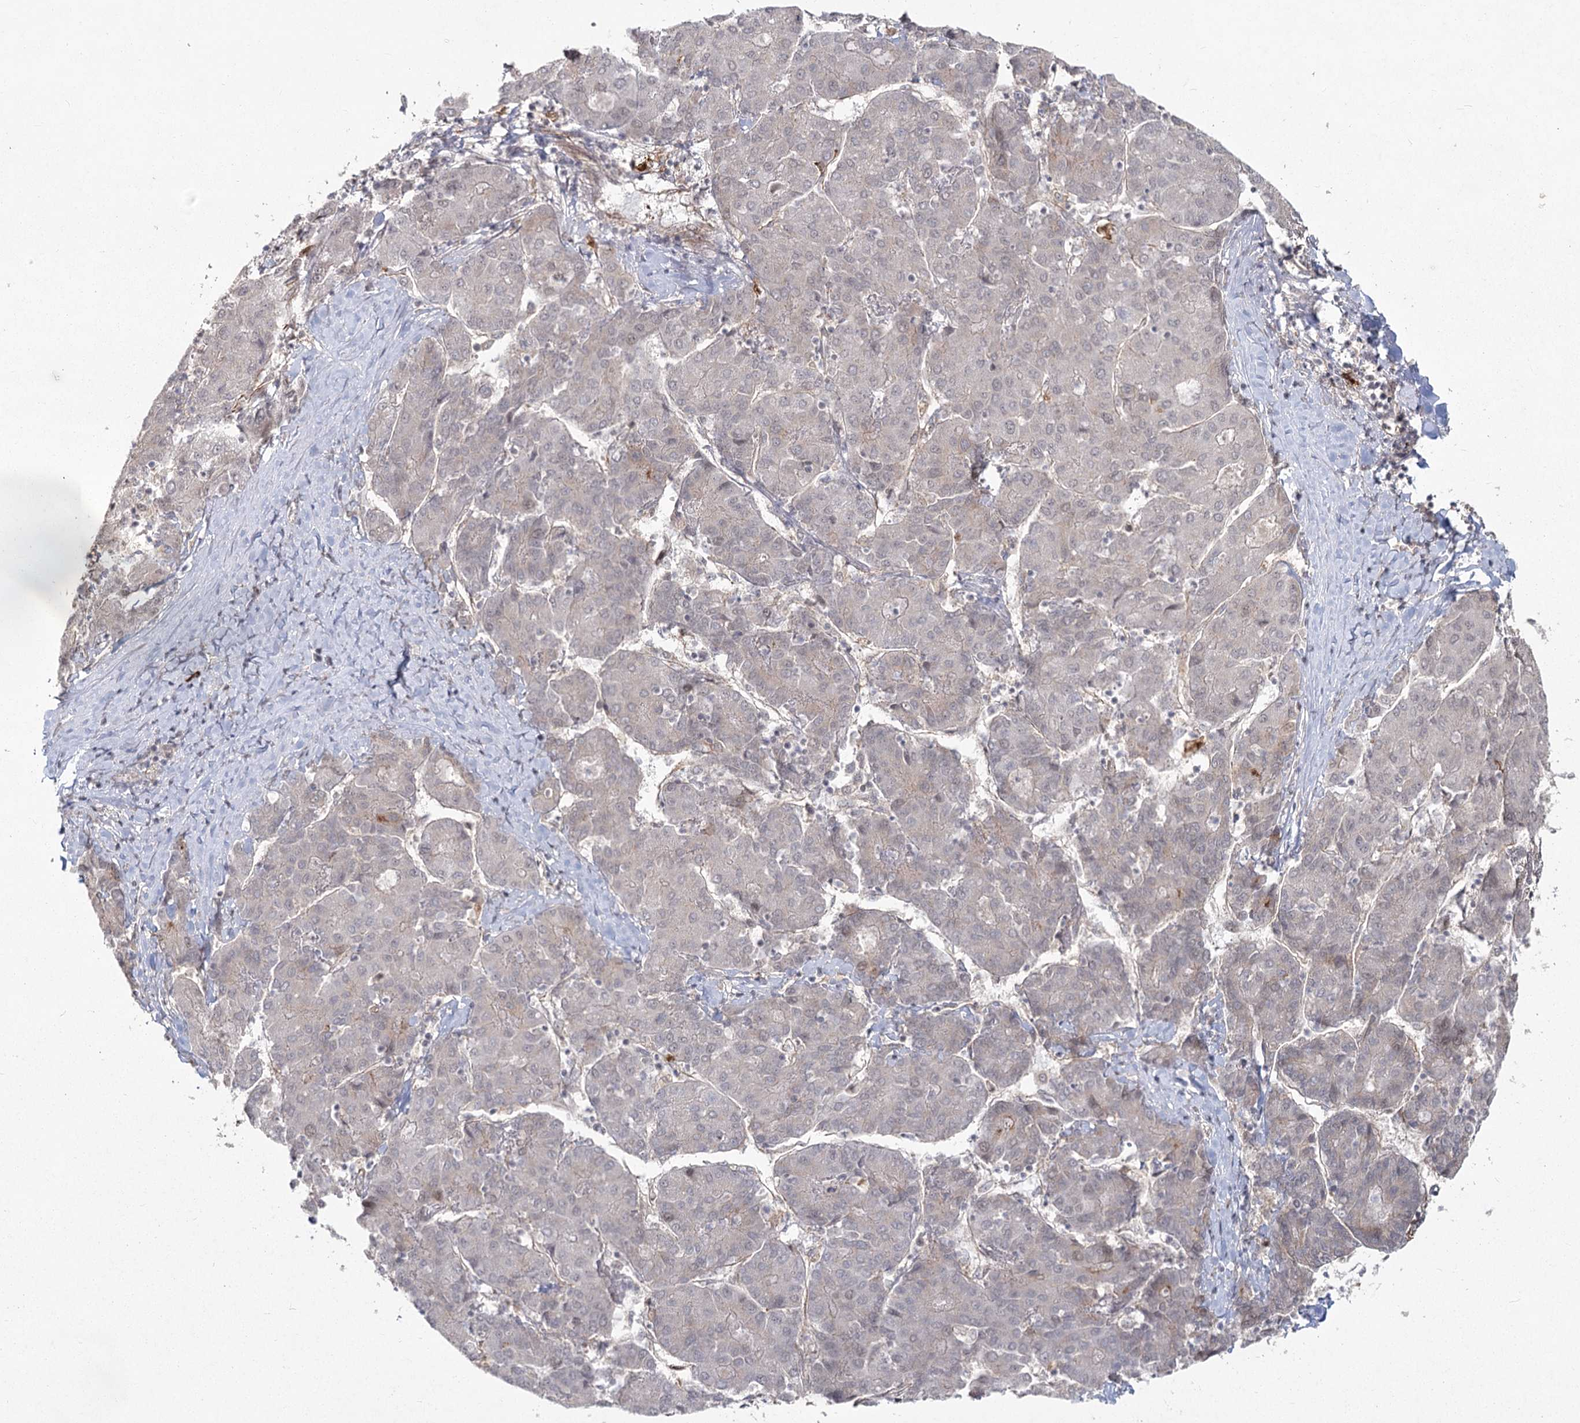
{"staining": {"intensity": "negative", "quantity": "none", "location": "none"}, "tissue": "liver cancer", "cell_type": "Tumor cells", "image_type": "cancer", "snomed": [{"axis": "morphology", "description": "Carcinoma, Hepatocellular, NOS"}, {"axis": "topography", "description": "Liver"}], "caption": "Immunohistochemical staining of liver hepatocellular carcinoma demonstrates no significant expression in tumor cells. (DAB immunohistochemistry, high magnification).", "gene": "AP2M1", "patient": {"sex": "male", "age": 65}}